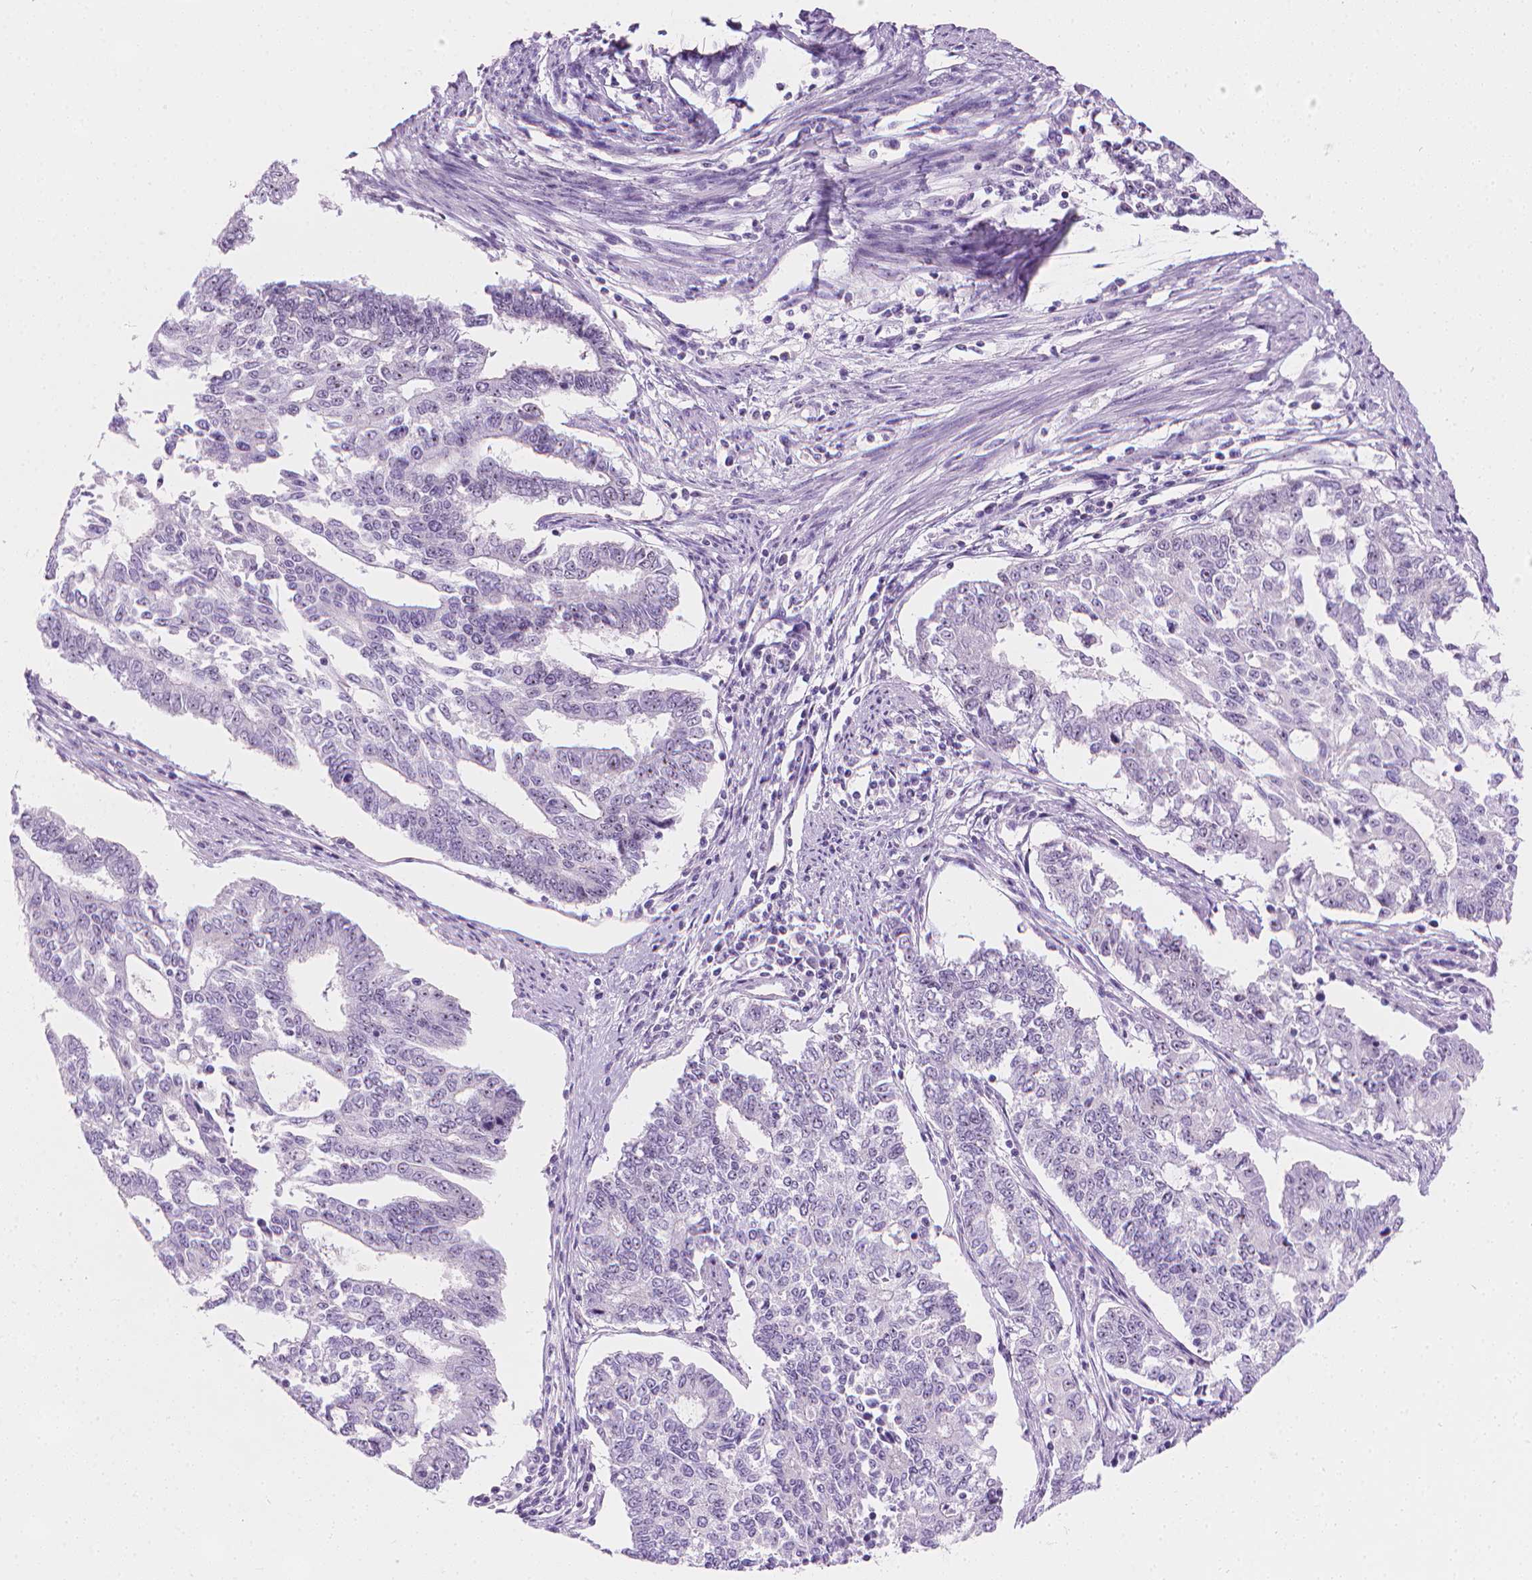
{"staining": {"intensity": "negative", "quantity": "none", "location": "none"}, "tissue": "endometrial cancer", "cell_type": "Tumor cells", "image_type": "cancer", "snomed": [{"axis": "morphology", "description": "Adenocarcinoma, NOS"}, {"axis": "topography", "description": "Uterus"}], "caption": "Immunohistochemistry histopathology image of human endometrial cancer stained for a protein (brown), which displays no positivity in tumor cells.", "gene": "NOL7", "patient": {"sex": "female", "age": 59}}